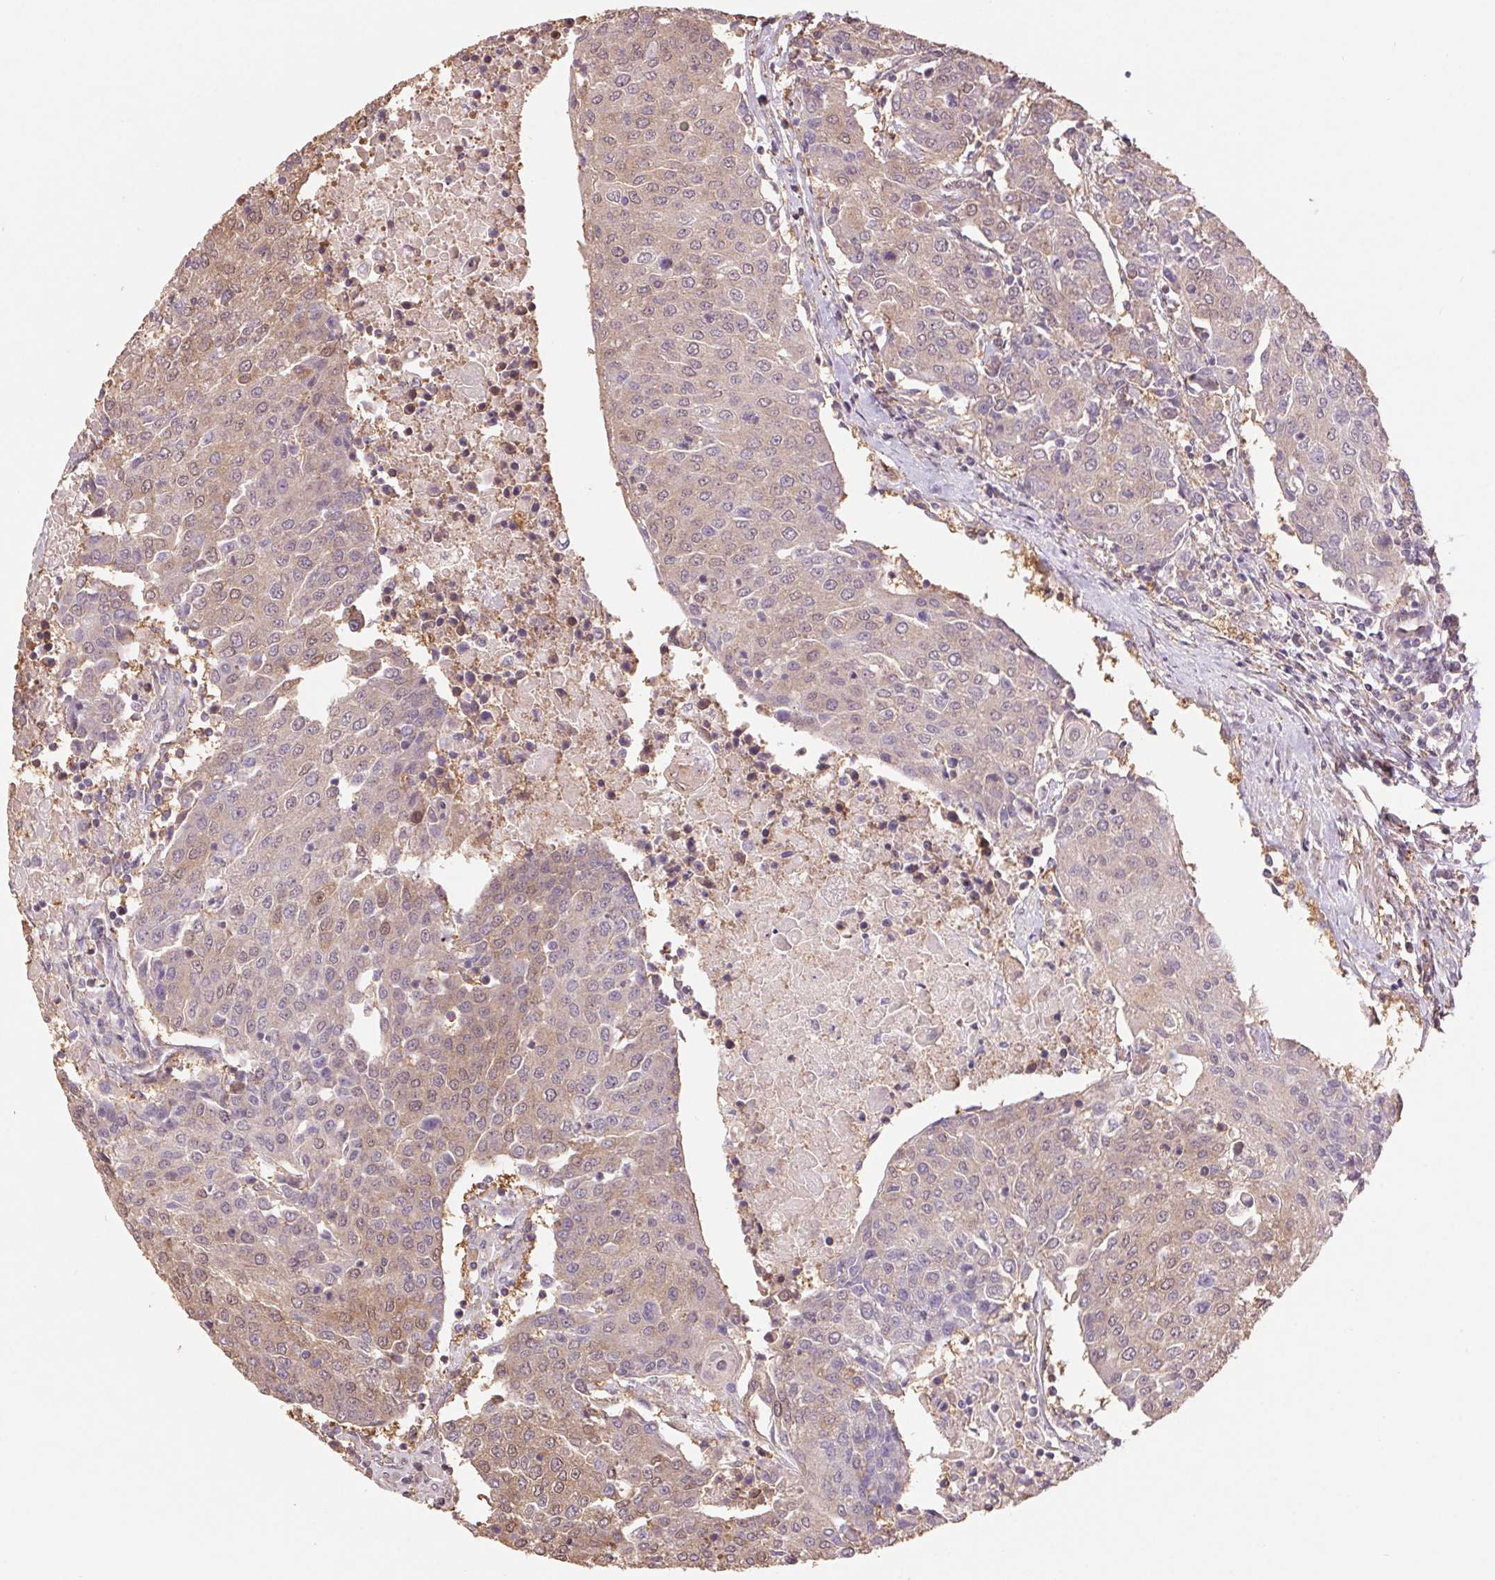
{"staining": {"intensity": "weak", "quantity": "25%-75%", "location": "cytoplasmic/membranous,nuclear"}, "tissue": "urothelial cancer", "cell_type": "Tumor cells", "image_type": "cancer", "snomed": [{"axis": "morphology", "description": "Urothelial carcinoma, High grade"}, {"axis": "topography", "description": "Urinary bladder"}], "caption": "DAB (3,3'-diaminobenzidine) immunohistochemical staining of urothelial carcinoma (high-grade) reveals weak cytoplasmic/membranous and nuclear protein staining in about 25%-75% of tumor cells.", "gene": "CUTA", "patient": {"sex": "female", "age": 85}}